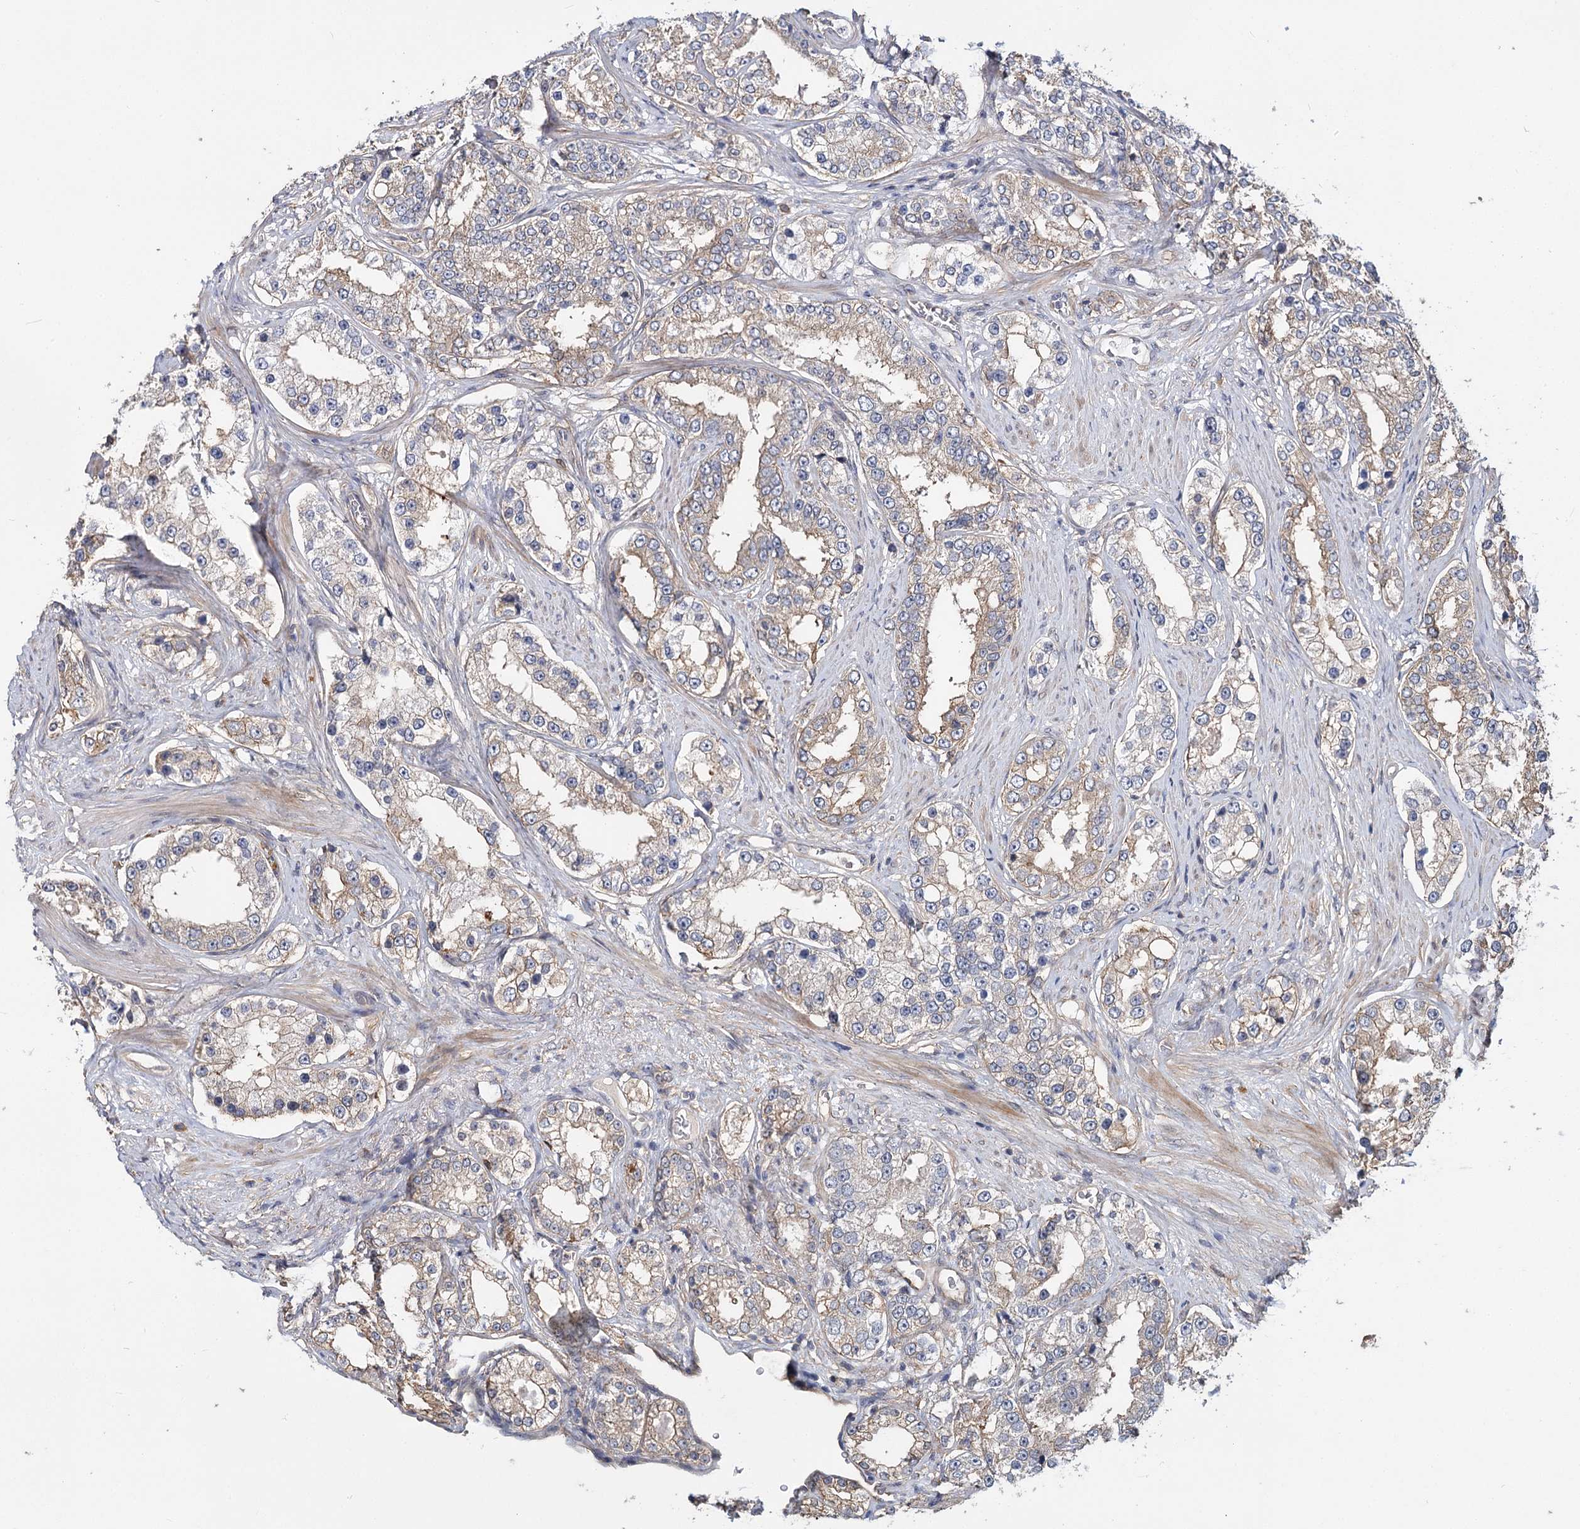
{"staining": {"intensity": "weak", "quantity": "25%-75%", "location": "cytoplasmic/membranous"}, "tissue": "prostate cancer", "cell_type": "Tumor cells", "image_type": "cancer", "snomed": [{"axis": "morphology", "description": "Normal tissue, NOS"}, {"axis": "morphology", "description": "Adenocarcinoma, High grade"}, {"axis": "topography", "description": "Prostate"}], "caption": "High-grade adenocarcinoma (prostate) stained for a protein (brown) displays weak cytoplasmic/membranous positive positivity in about 25%-75% of tumor cells.", "gene": "TMEM218", "patient": {"sex": "male", "age": 83}}